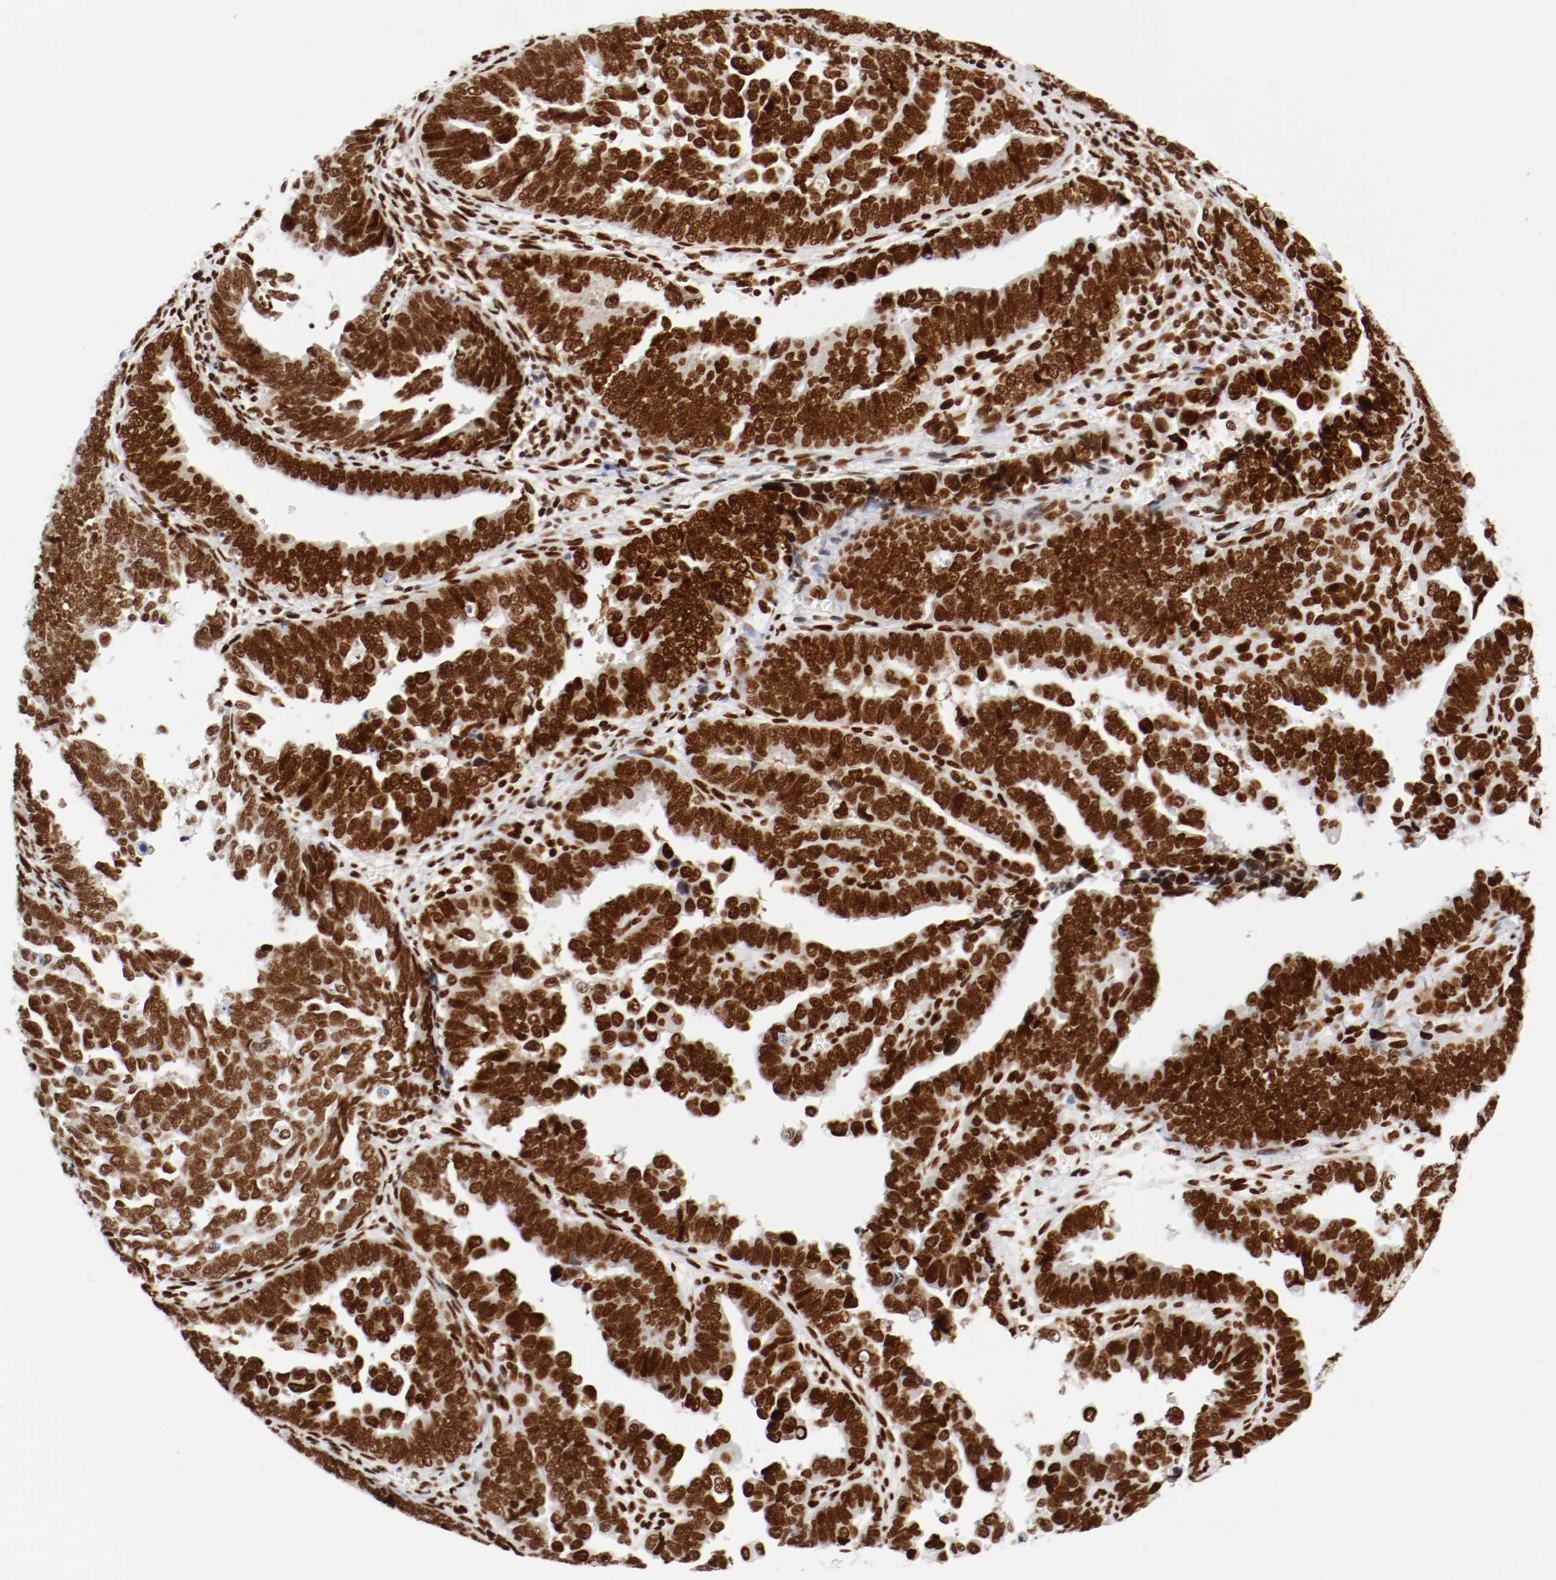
{"staining": {"intensity": "strong", "quantity": ">75%", "location": "nuclear"}, "tissue": "endometrial cancer", "cell_type": "Tumor cells", "image_type": "cancer", "snomed": [{"axis": "morphology", "description": "Adenocarcinoma, NOS"}, {"axis": "topography", "description": "Endometrium"}], "caption": "A high-resolution histopathology image shows IHC staining of endometrial adenocarcinoma, which shows strong nuclear staining in approximately >75% of tumor cells.", "gene": "CTBP1", "patient": {"sex": "female", "age": 75}}